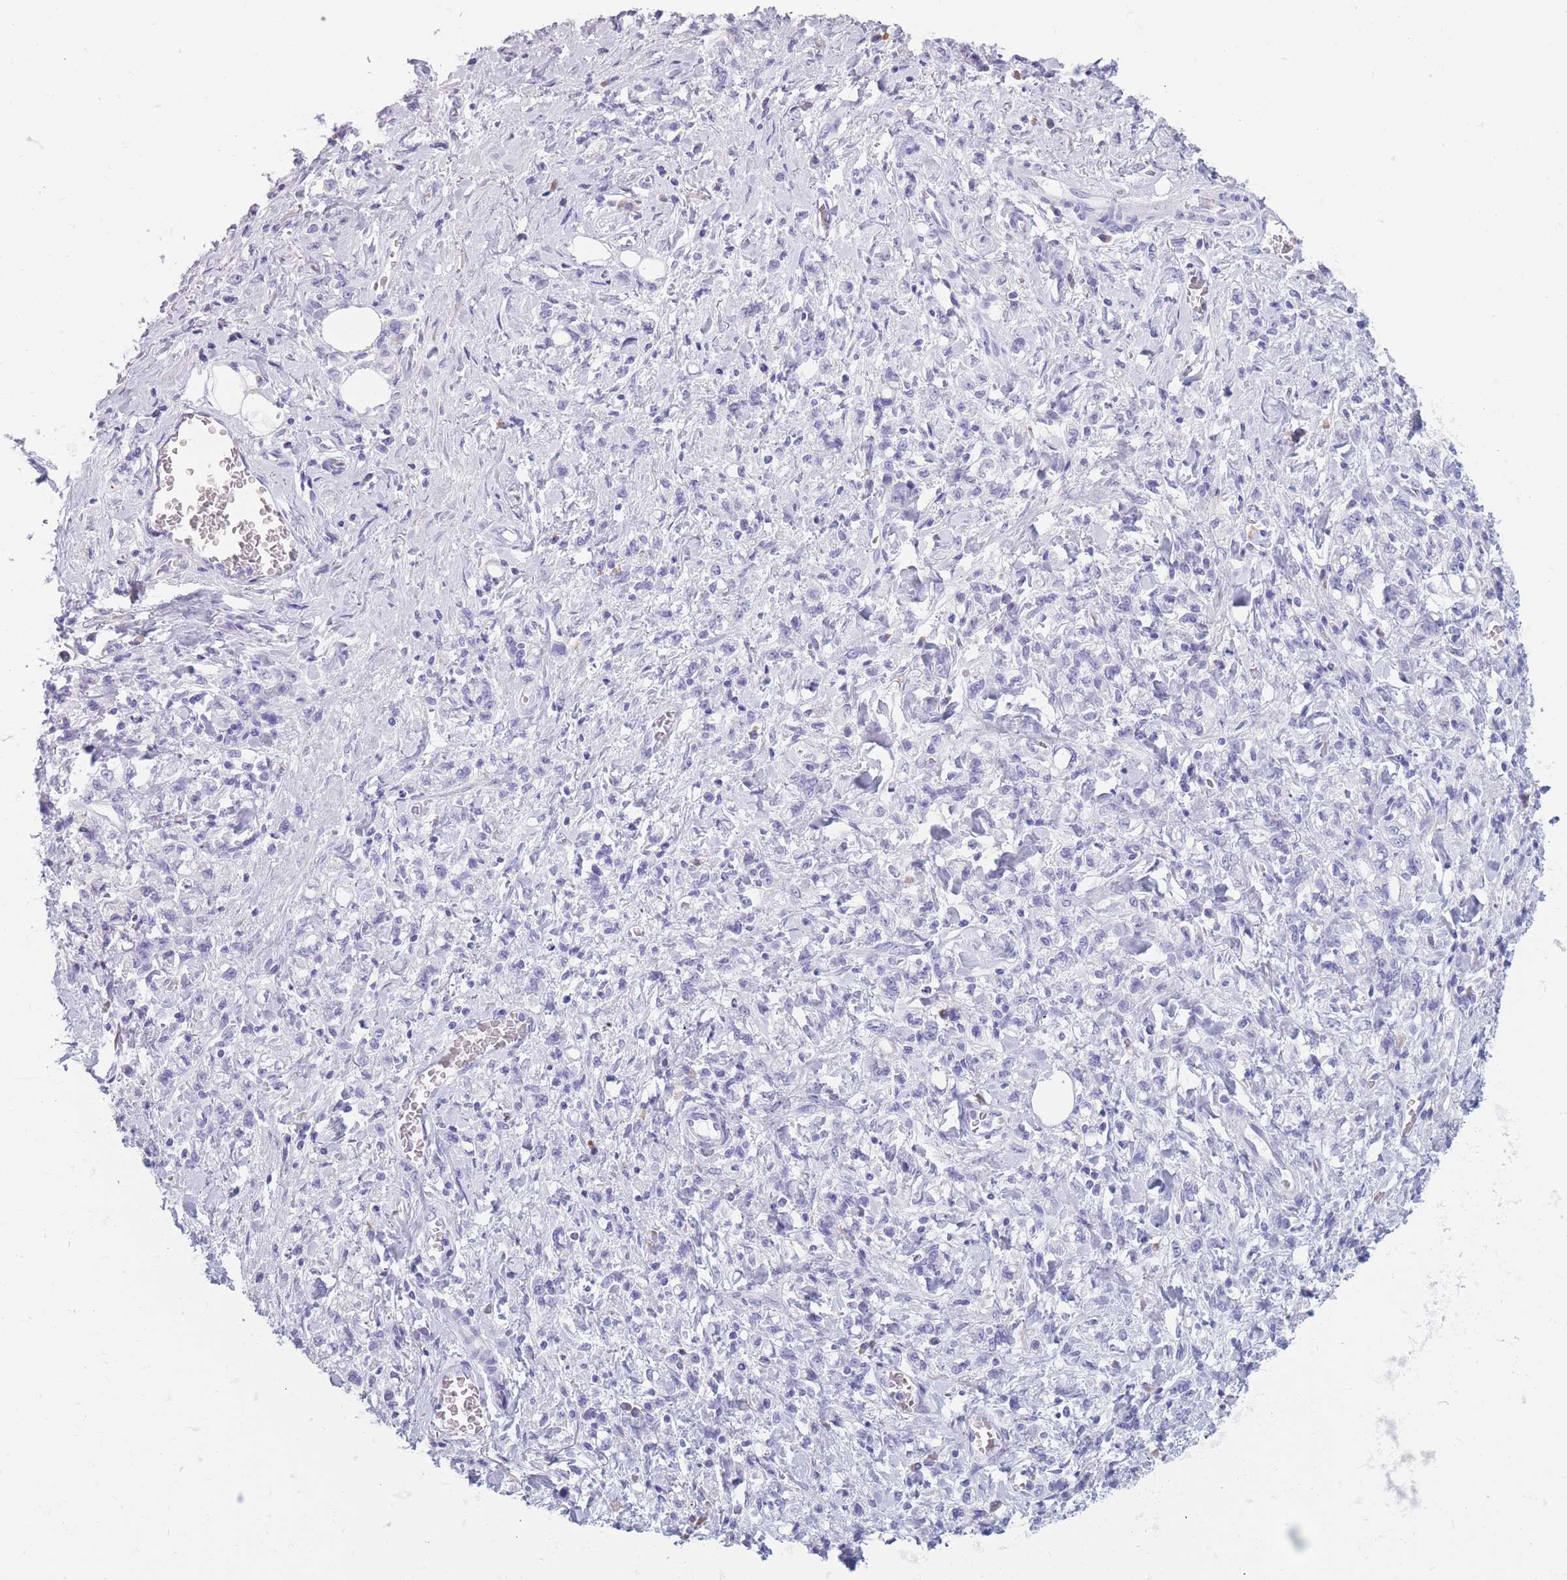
{"staining": {"intensity": "negative", "quantity": "none", "location": "none"}, "tissue": "stomach cancer", "cell_type": "Tumor cells", "image_type": "cancer", "snomed": [{"axis": "morphology", "description": "Adenocarcinoma, NOS"}, {"axis": "topography", "description": "Stomach"}], "caption": "Human adenocarcinoma (stomach) stained for a protein using immunohistochemistry (IHC) demonstrates no expression in tumor cells.", "gene": "COL27A1", "patient": {"sex": "male", "age": 77}}